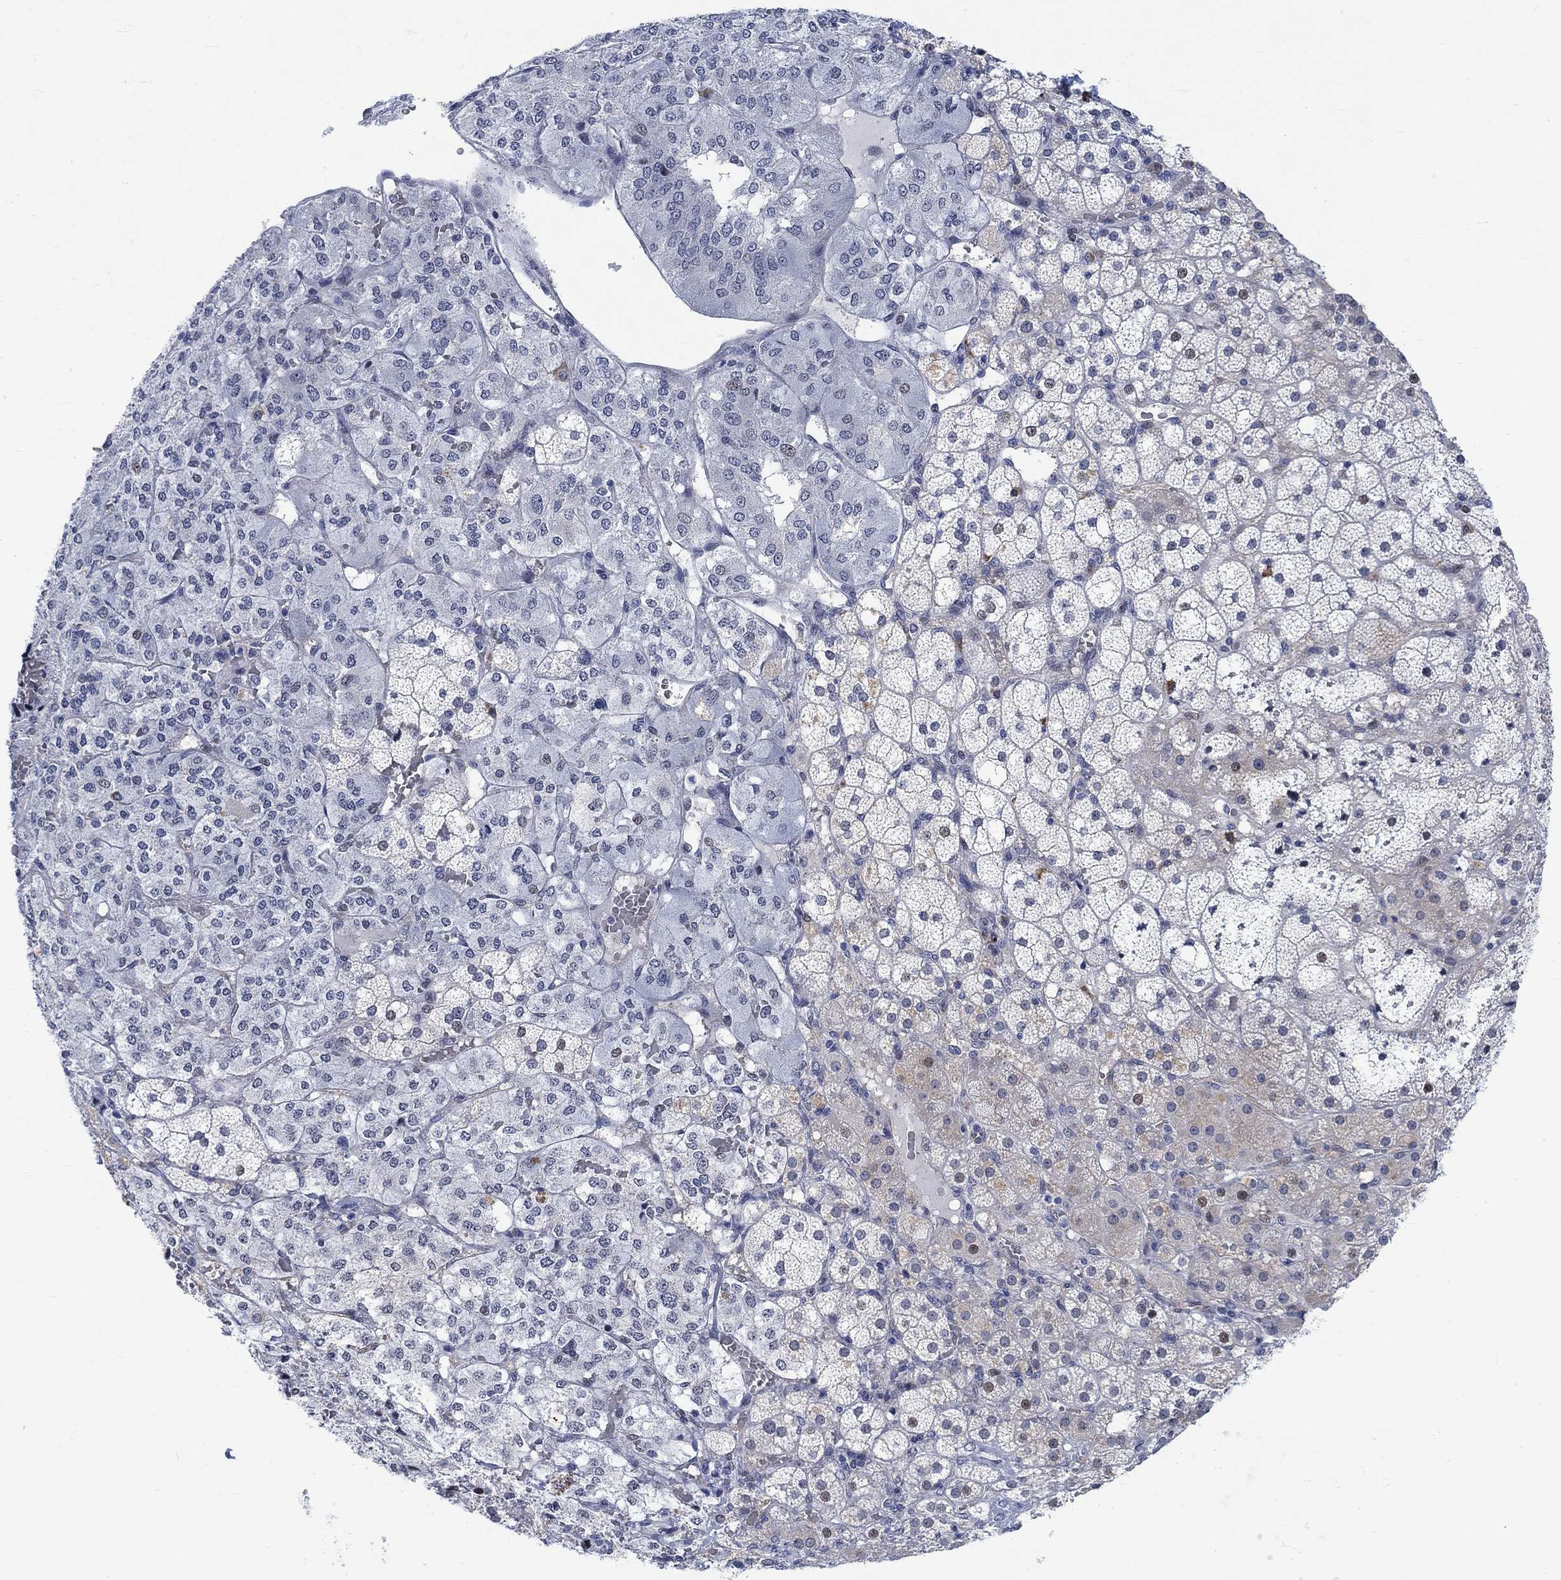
{"staining": {"intensity": "strong", "quantity": "<25%", "location": "nuclear"}, "tissue": "adrenal gland", "cell_type": "Glandular cells", "image_type": "normal", "snomed": [{"axis": "morphology", "description": "Normal tissue, NOS"}, {"axis": "topography", "description": "Adrenal gland"}], "caption": "A histopathology image showing strong nuclear staining in approximately <25% of glandular cells in normal adrenal gland, as visualized by brown immunohistochemical staining.", "gene": "KCNH8", "patient": {"sex": "male", "age": 53}}